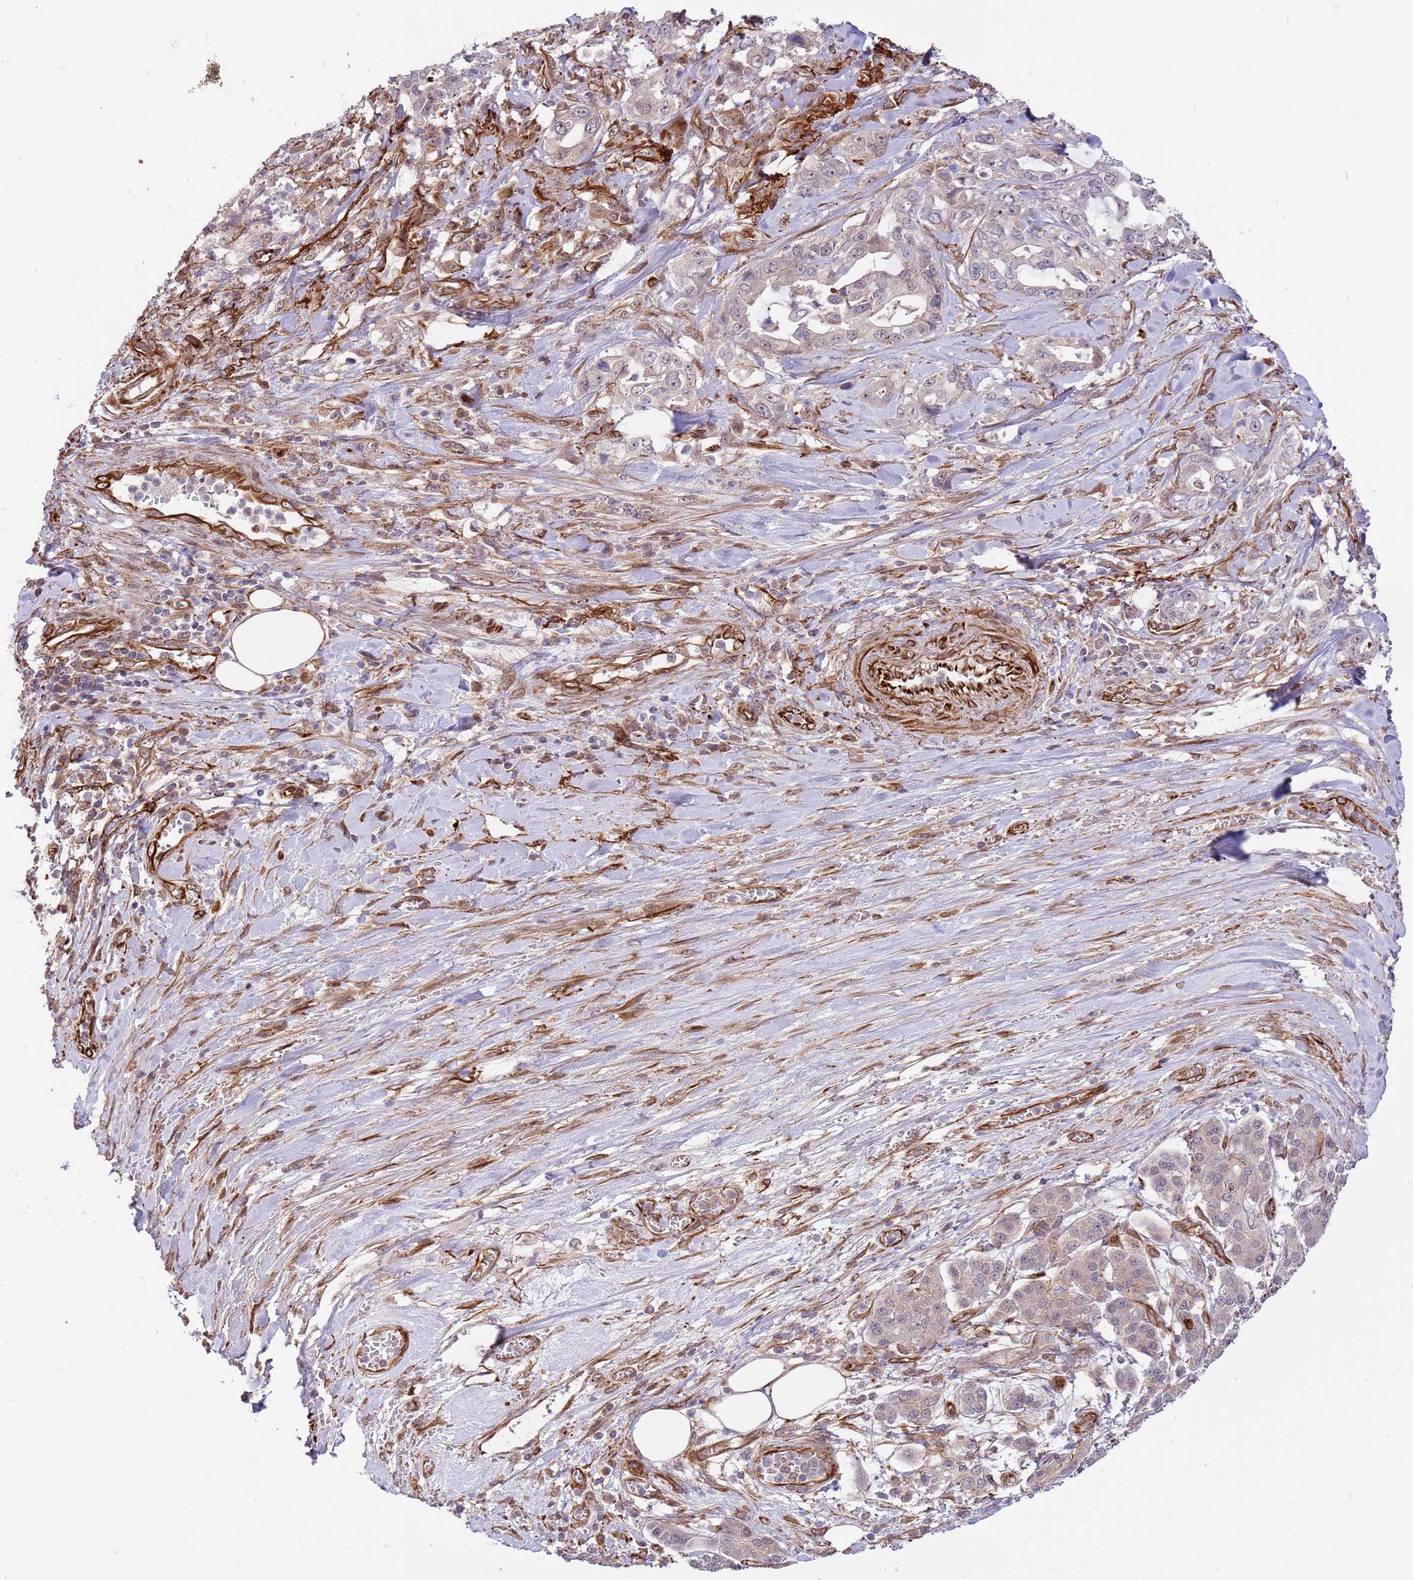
{"staining": {"intensity": "weak", "quantity": "<25%", "location": "cytoplasmic/membranous"}, "tissue": "pancreatic cancer", "cell_type": "Tumor cells", "image_type": "cancer", "snomed": [{"axis": "morphology", "description": "Adenocarcinoma, NOS"}, {"axis": "topography", "description": "Pancreas"}], "caption": "Micrograph shows no protein expression in tumor cells of pancreatic adenocarcinoma tissue.", "gene": "NEK3", "patient": {"sex": "female", "age": 61}}